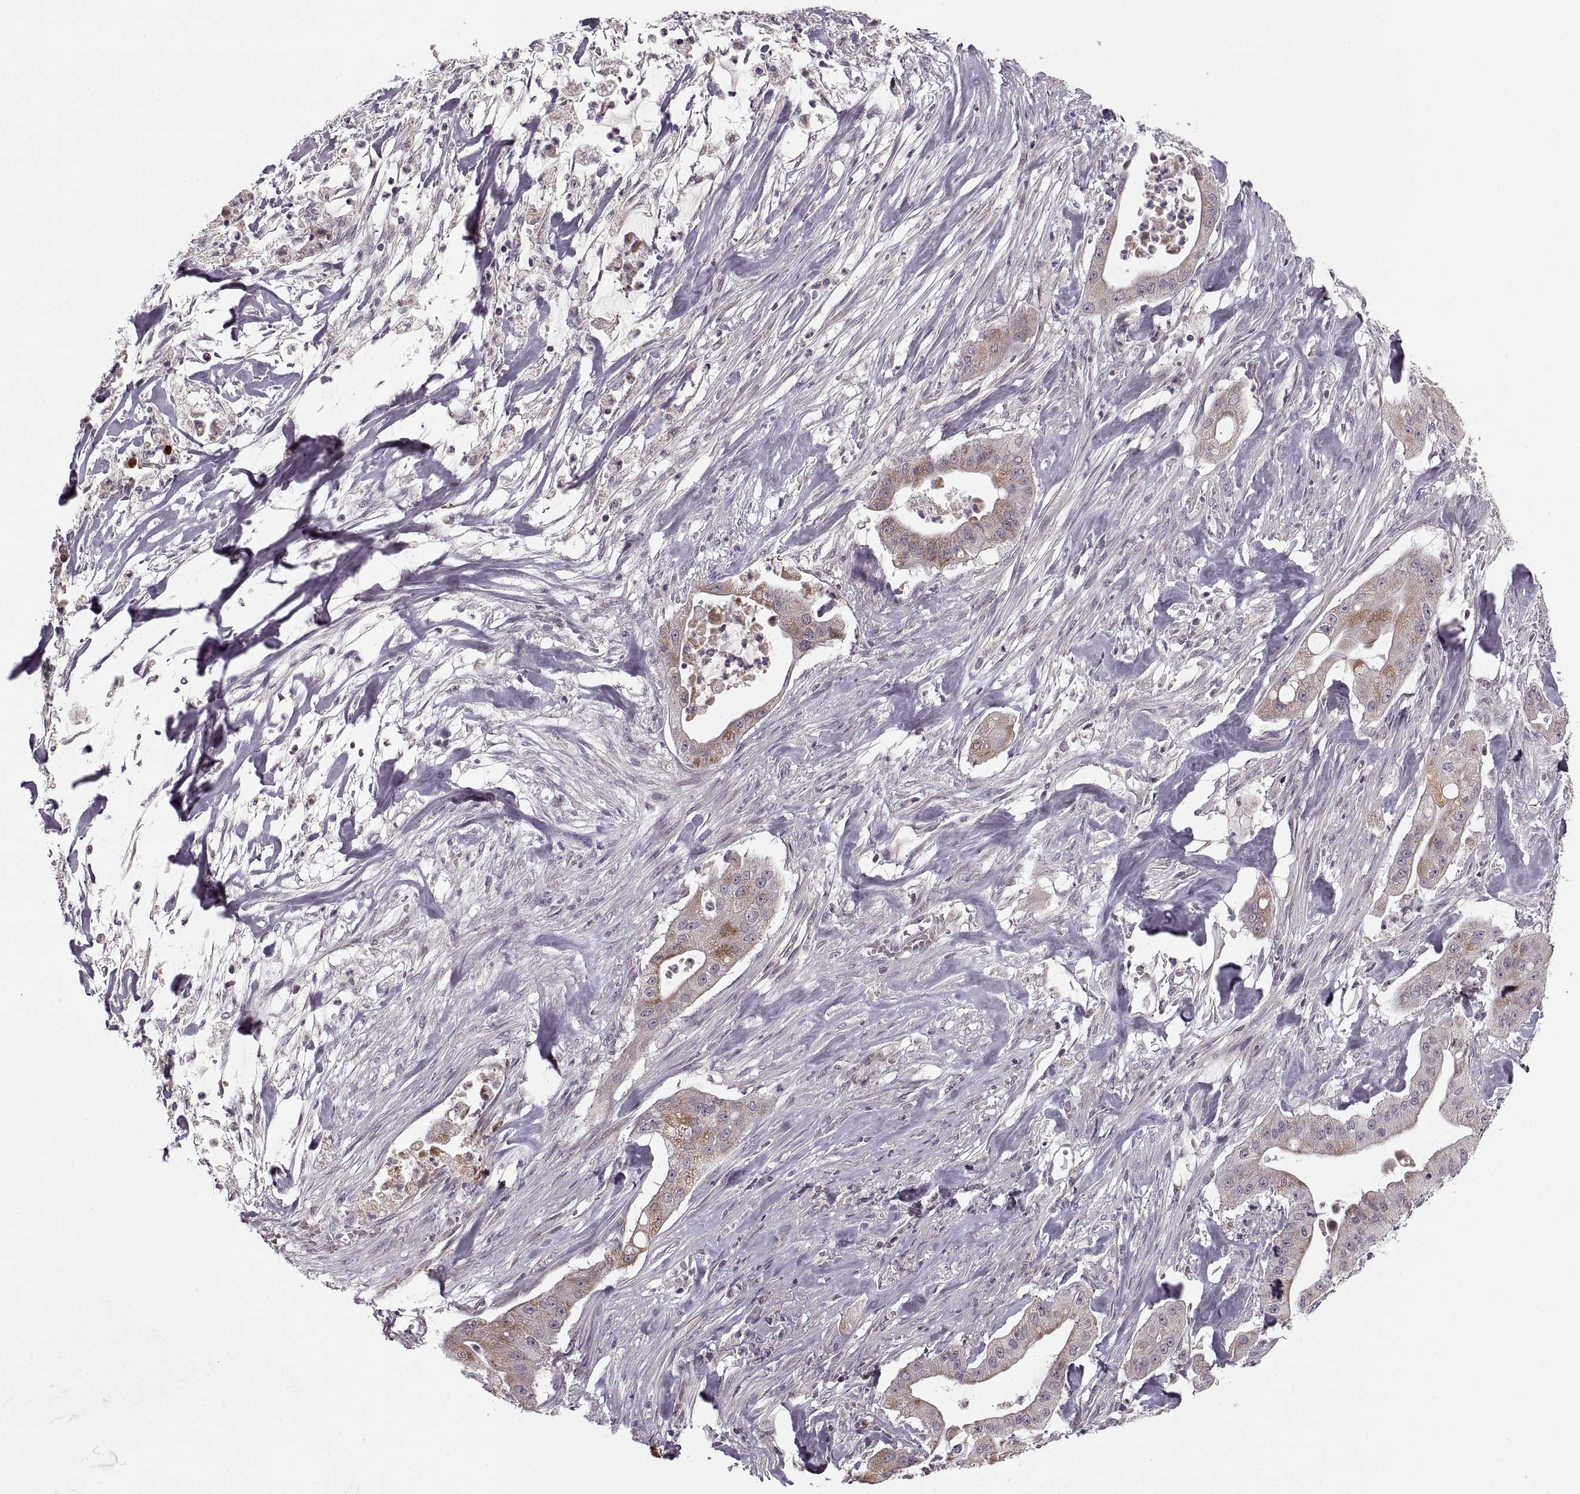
{"staining": {"intensity": "moderate", "quantity": "<25%", "location": "cytoplasmic/membranous"}, "tissue": "pancreatic cancer", "cell_type": "Tumor cells", "image_type": "cancer", "snomed": [{"axis": "morphology", "description": "Normal tissue, NOS"}, {"axis": "morphology", "description": "Inflammation, NOS"}, {"axis": "morphology", "description": "Adenocarcinoma, NOS"}, {"axis": "topography", "description": "Pancreas"}], "caption": "Immunohistochemistry photomicrograph of pancreatic cancer stained for a protein (brown), which displays low levels of moderate cytoplasmic/membranous positivity in approximately <25% of tumor cells.", "gene": "ASIC3", "patient": {"sex": "male", "age": 57}}